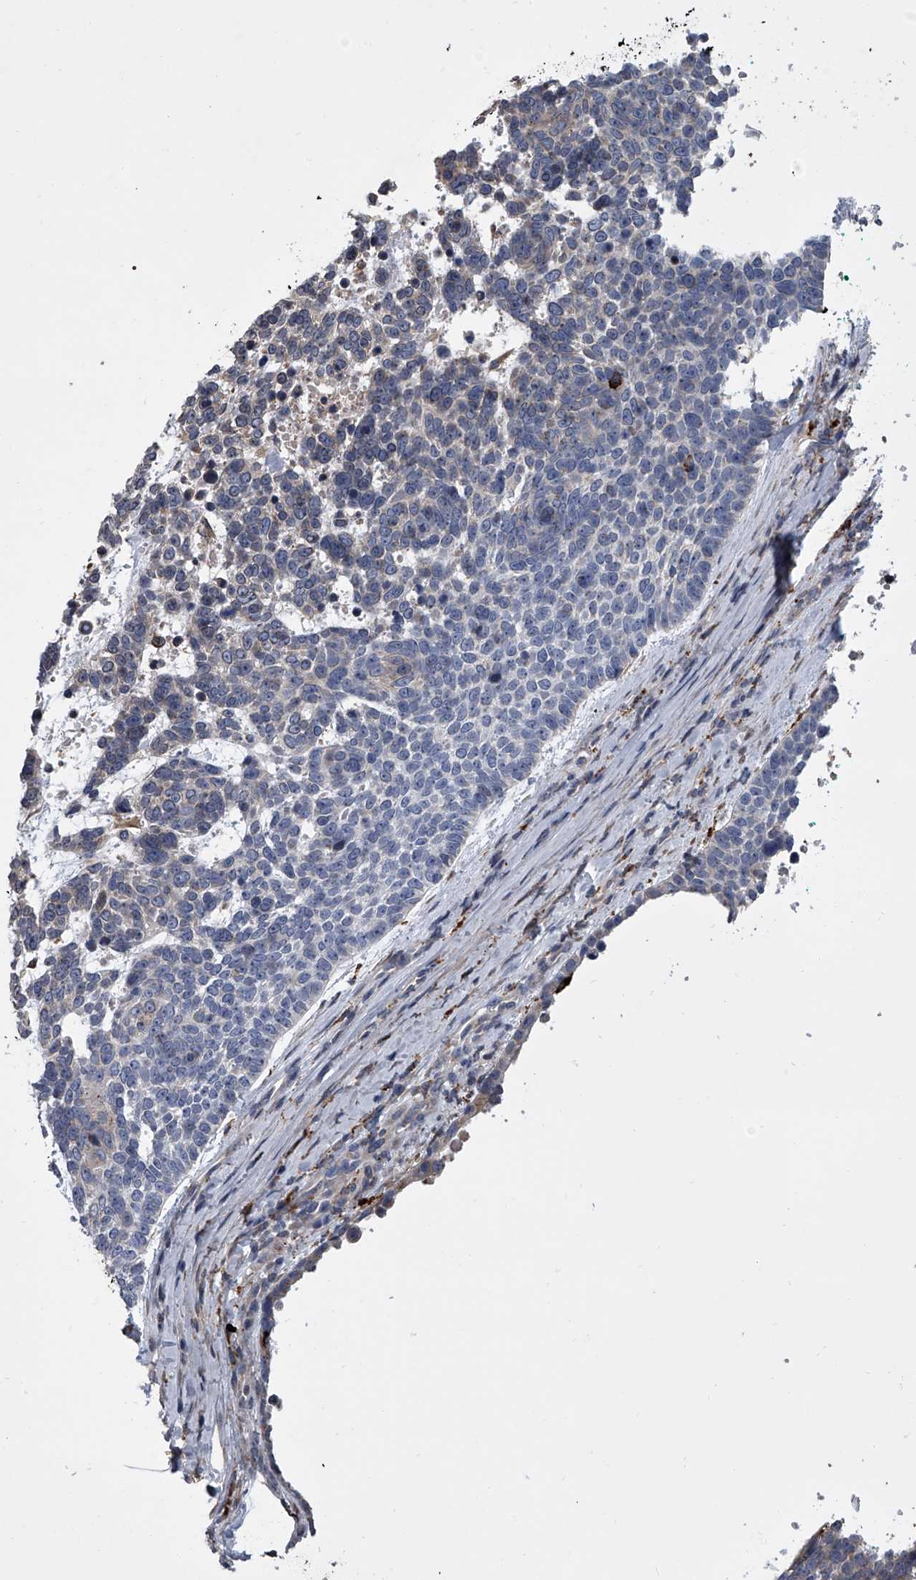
{"staining": {"intensity": "negative", "quantity": "none", "location": "none"}, "tissue": "skin cancer", "cell_type": "Tumor cells", "image_type": "cancer", "snomed": [{"axis": "morphology", "description": "Basal cell carcinoma"}, {"axis": "topography", "description": "Skin"}], "caption": "DAB (3,3'-diaminobenzidine) immunohistochemical staining of human skin cancer exhibits no significant staining in tumor cells.", "gene": "TRIM8", "patient": {"sex": "female", "age": 81}}